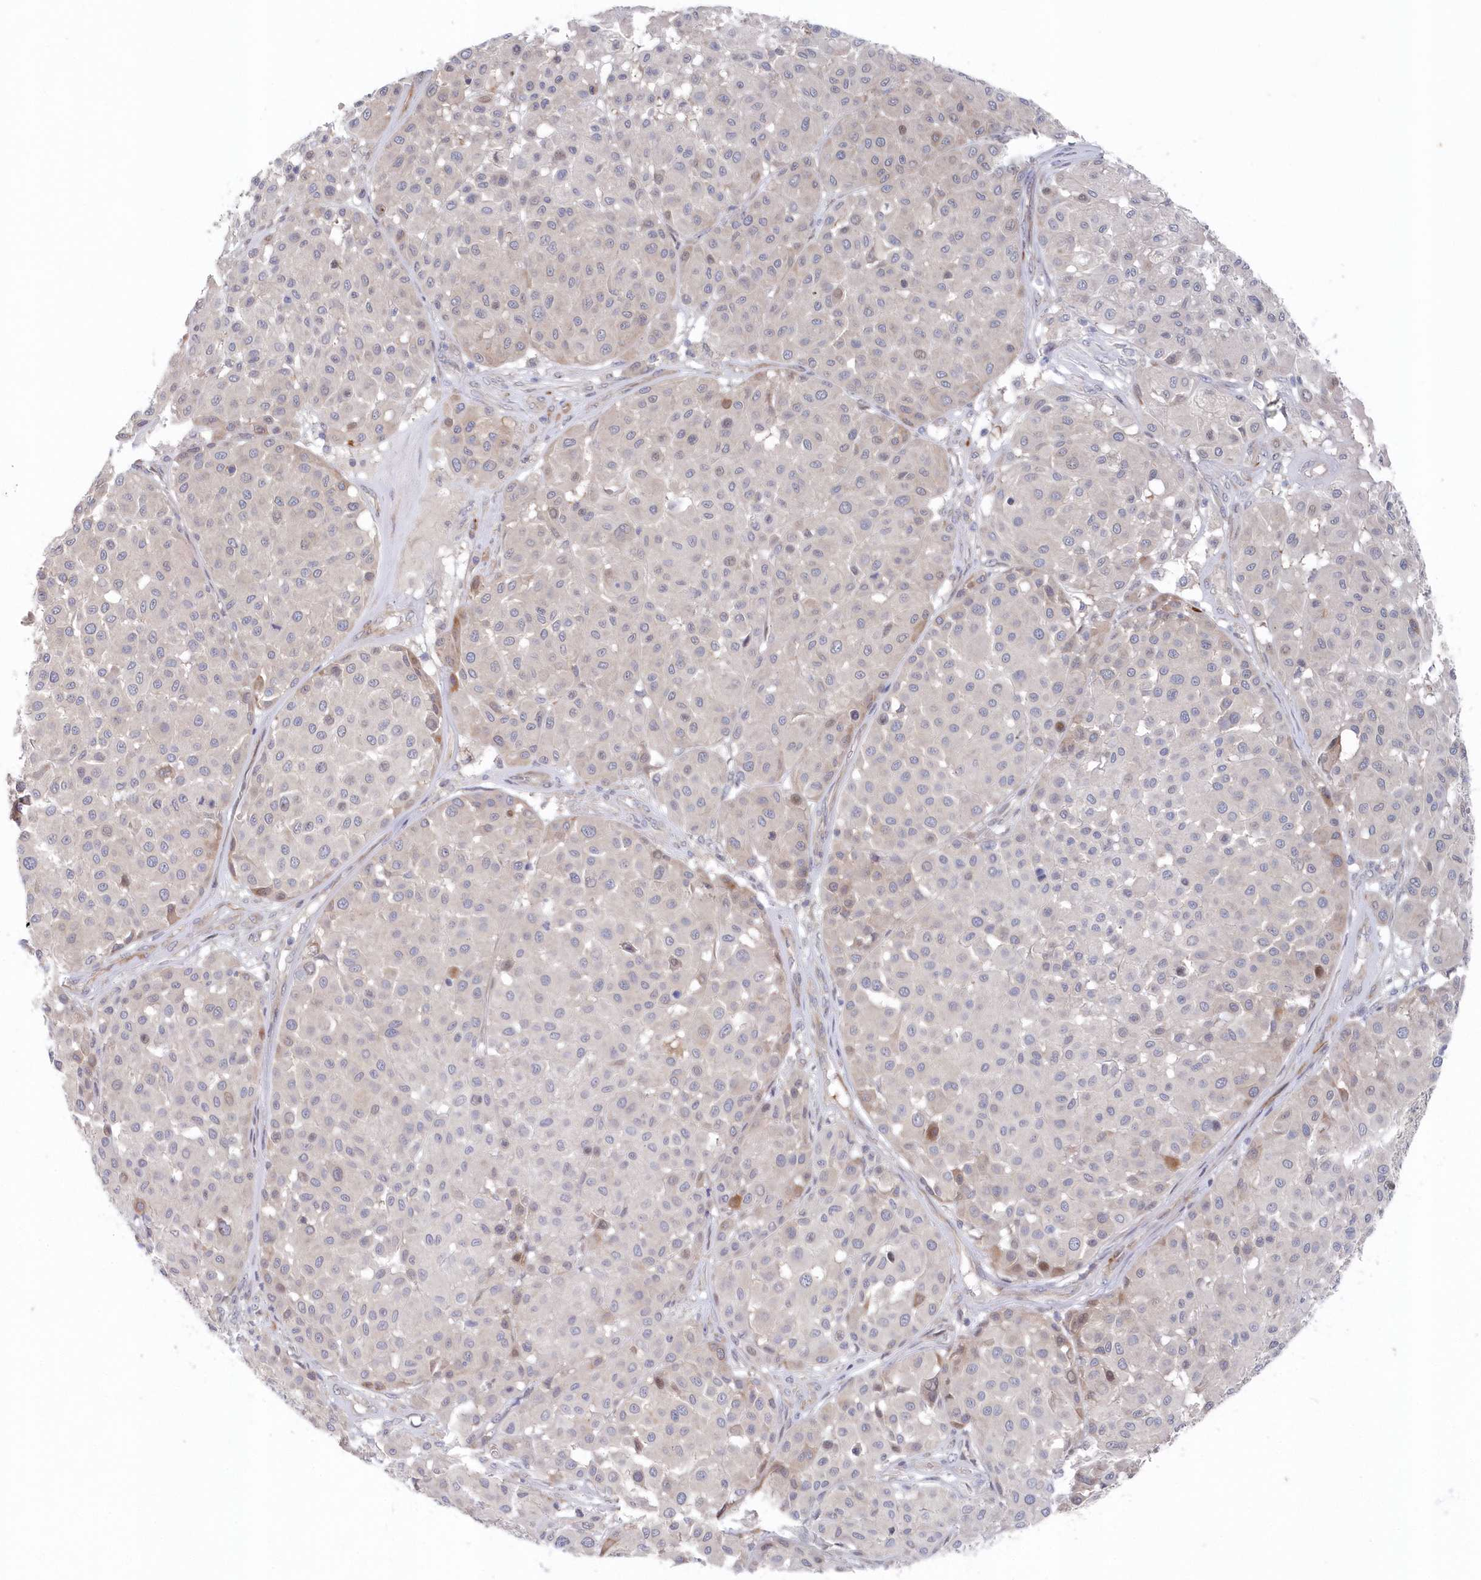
{"staining": {"intensity": "negative", "quantity": "none", "location": "none"}, "tissue": "melanoma", "cell_type": "Tumor cells", "image_type": "cancer", "snomed": [{"axis": "morphology", "description": "Malignant melanoma, Metastatic site"}, {"axis": "topography", "description": "Soft tissue"}], "caption": "Immunohistochemistry (IHC) histopathology image of malignant melanoma (metastatic site) stained for a protein (brown), which reveals no positivity in tumor cells.", "gene": "KIAA1586", "patient": {"sex": "male", "age": 41}}